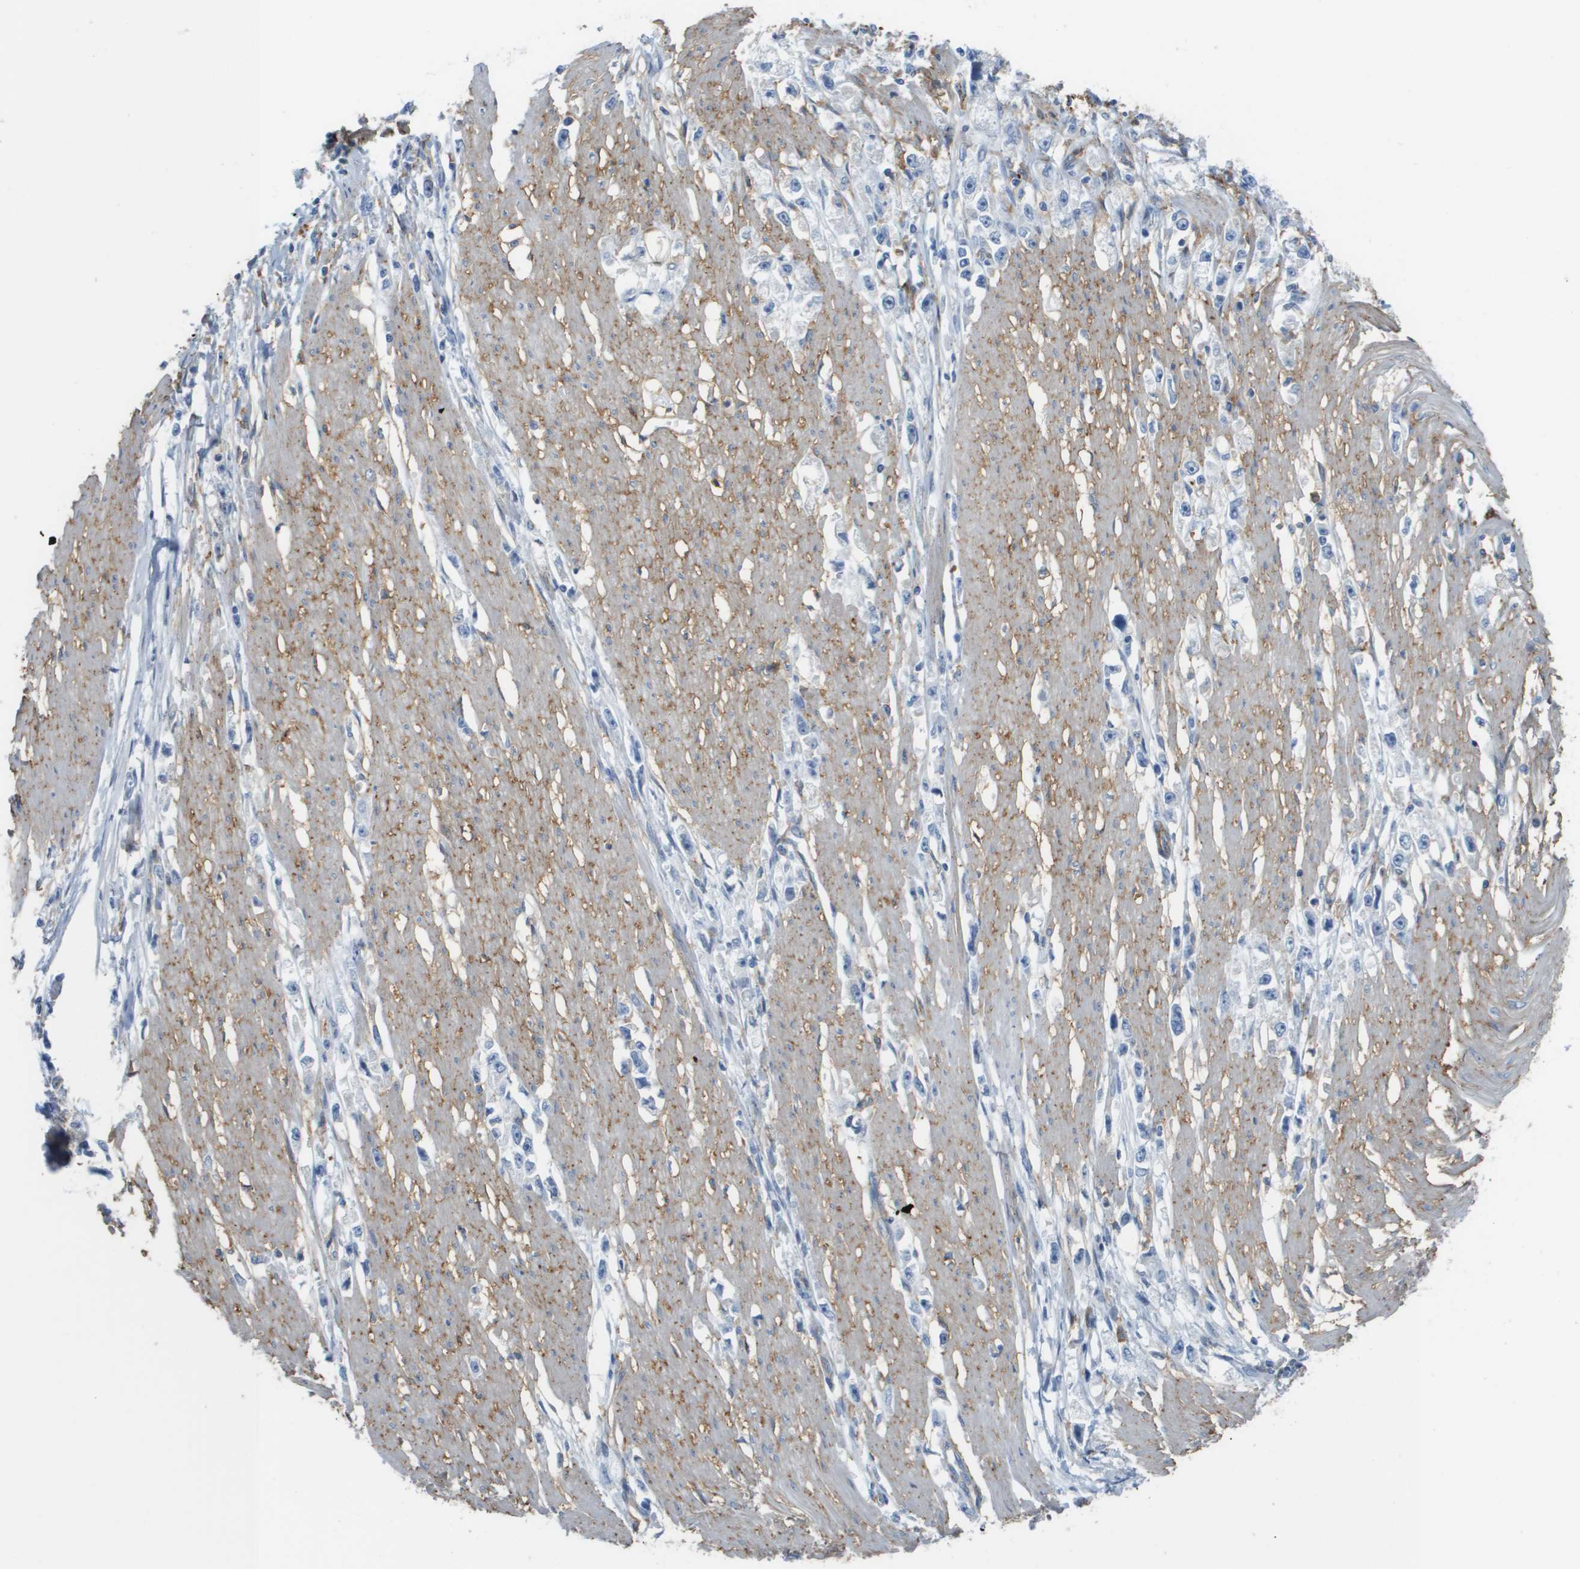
{"staining": {"intensity": "negative", "quantity": "none", "location": "none"}, "tissue": "stomach cancer", "cell_type": "Tumor cells", "image_type": "cancer", "snomed": [{"axis": "morphology", "description": "Adenocarcinoma, NOS"}, {"axis": "topography", "description": "Stomach"}], "caption": "Adenocarcinoma (stomach) was stained to show a protein in brown. There is no significant positivity in tumor cells.", "gene": "ZBTB43", "patient": {"sex": "female", "age": 59}}